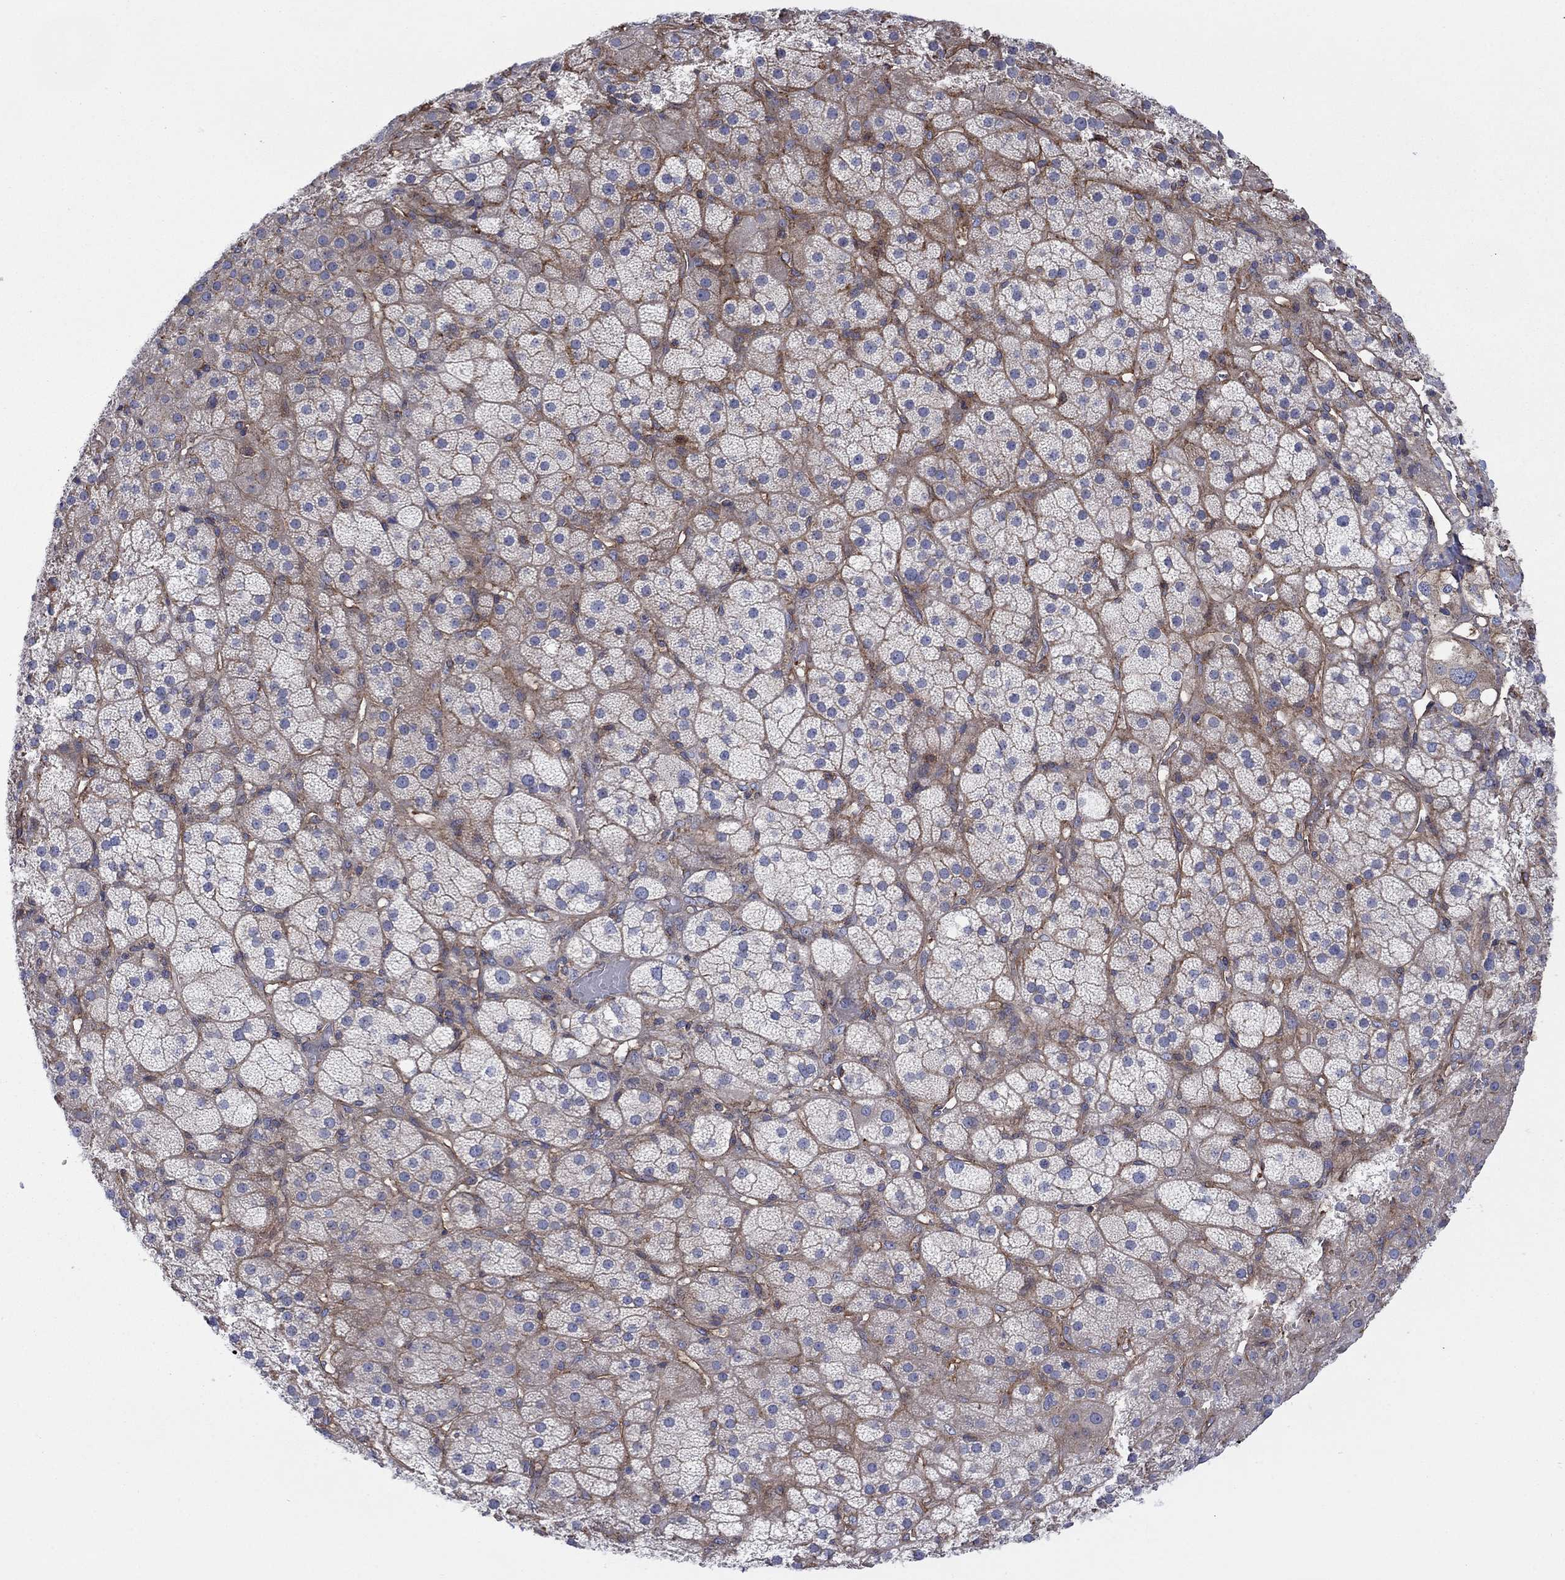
{"staining": {"intensity": "strong", "quantity": "<25%", "location": "cytoplasmic/membranous"}, "tissue": "adrenal gland", "cell_type": "Glandular cells", "image_type": "normal", "snomed": [{"axis": "morphology", "description": "Normal tissue, NOS"}, {"axis": "topography", "description": "Adrenal gland"}], "caption": "Immunohistochemistry micrograph of normal human adrenal gland stained for a protein (brown), which demonstrates medium levels of strong cytoplasmic/membranous expression in about <25% of glandular cells.", "gene": "PAG1", "patient": {"sex": "male", "age": 57}}